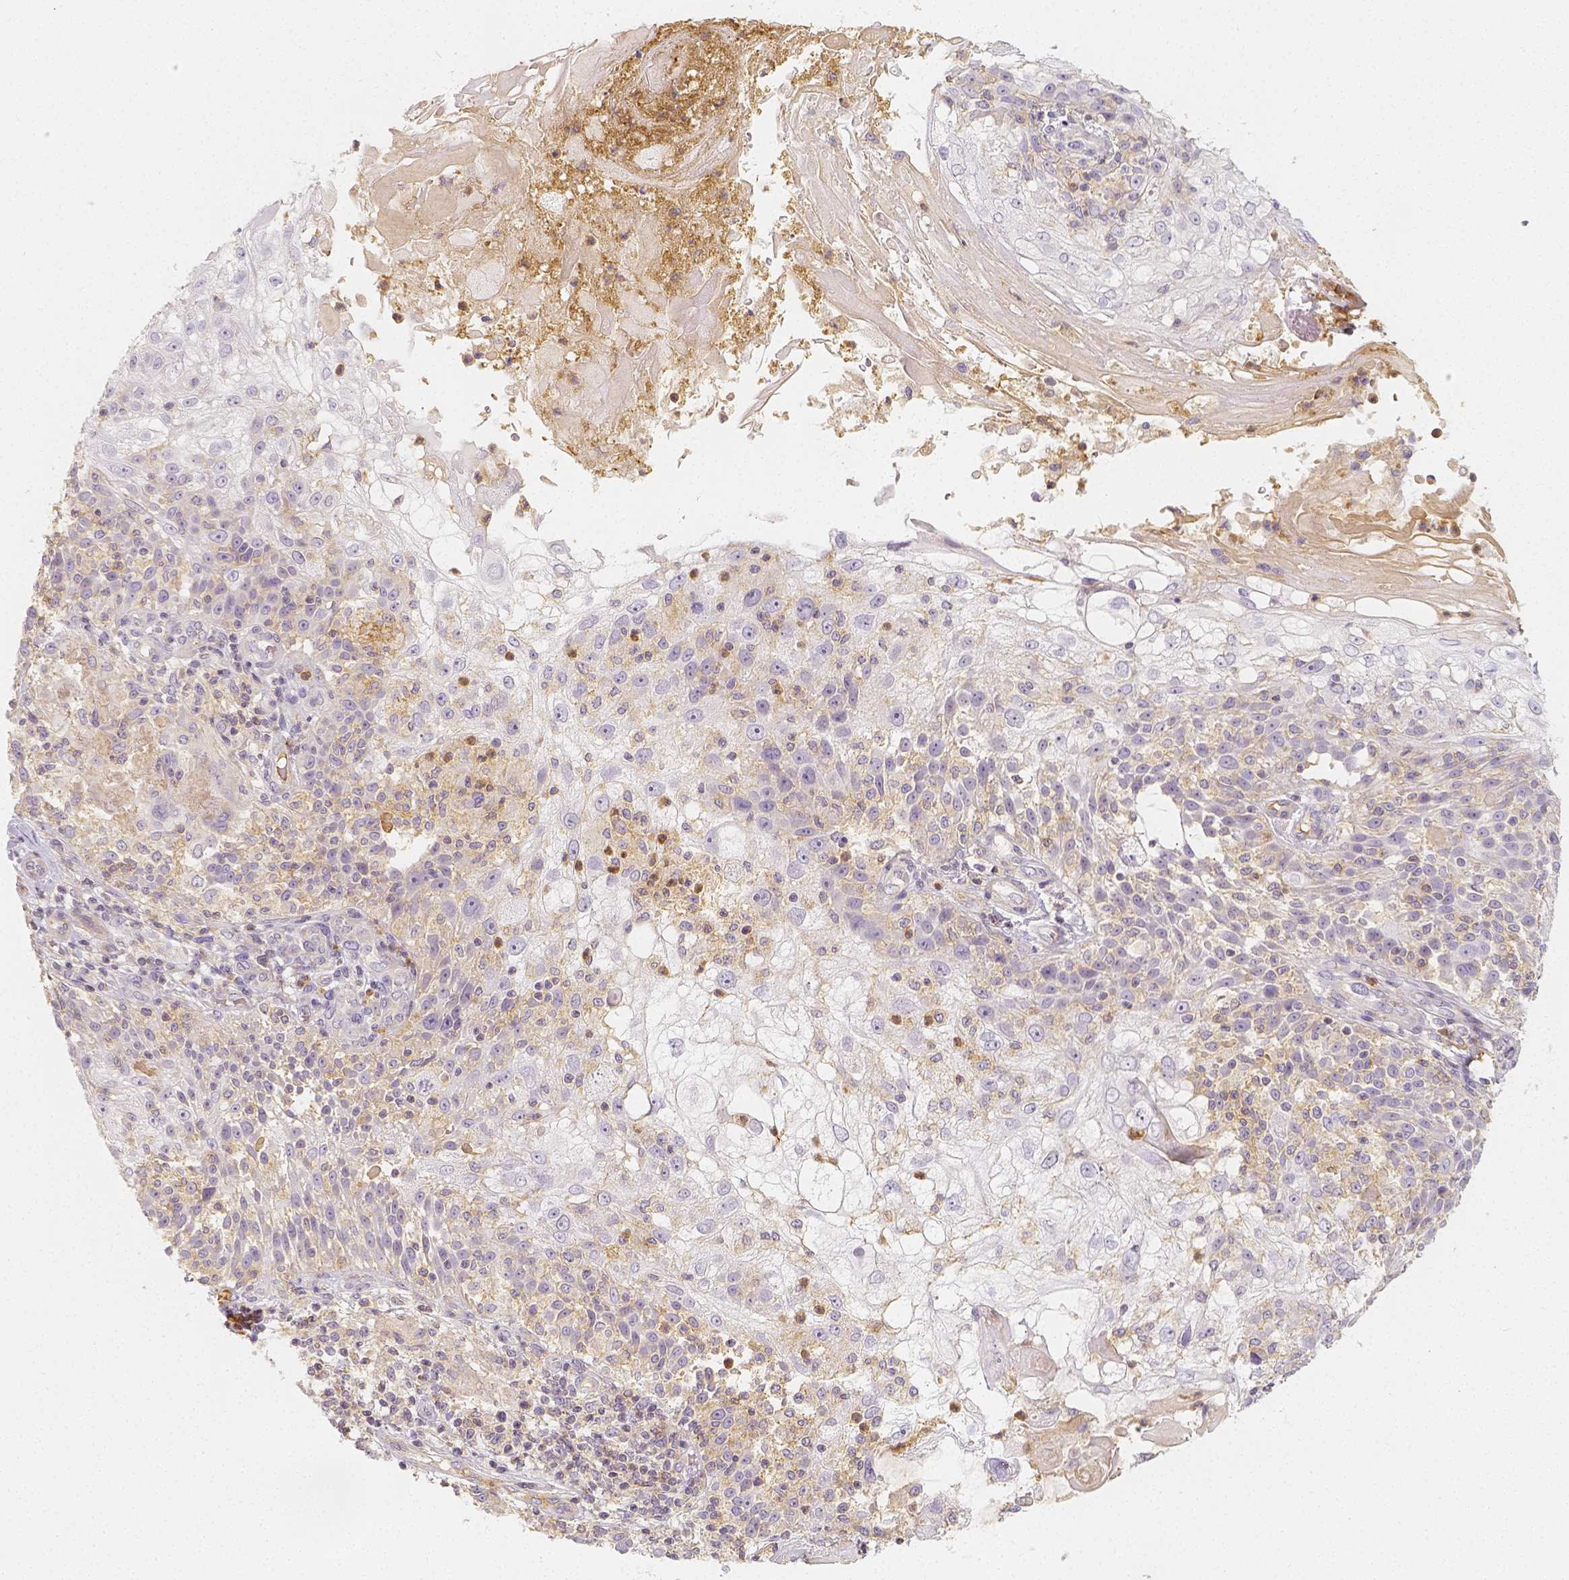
{"staining": {"intensity": "weak", "quantity": ">75%", "location": "cytoplasmic/membranous"}, "tissue": "skin cancer", "cell_type": "Tumor cells", "image_type": "cancer", "snomed": [{"axis": "morphology", "description": "Normal tissue, NOS"}, {"axis": "morphology", "description": "Squamous cell carcinoma, NOS"}, {"axis": "topography", "description": "Skin"}], "caption": "Protein staining of skin cancer (squamous cell carcinoma) tissue reveals weak cytoplasmic/membranous staining in approximately >75% of tumor cells.", "gene": "PTPRJ", "patient": {"sex": "female", "age": 83}}